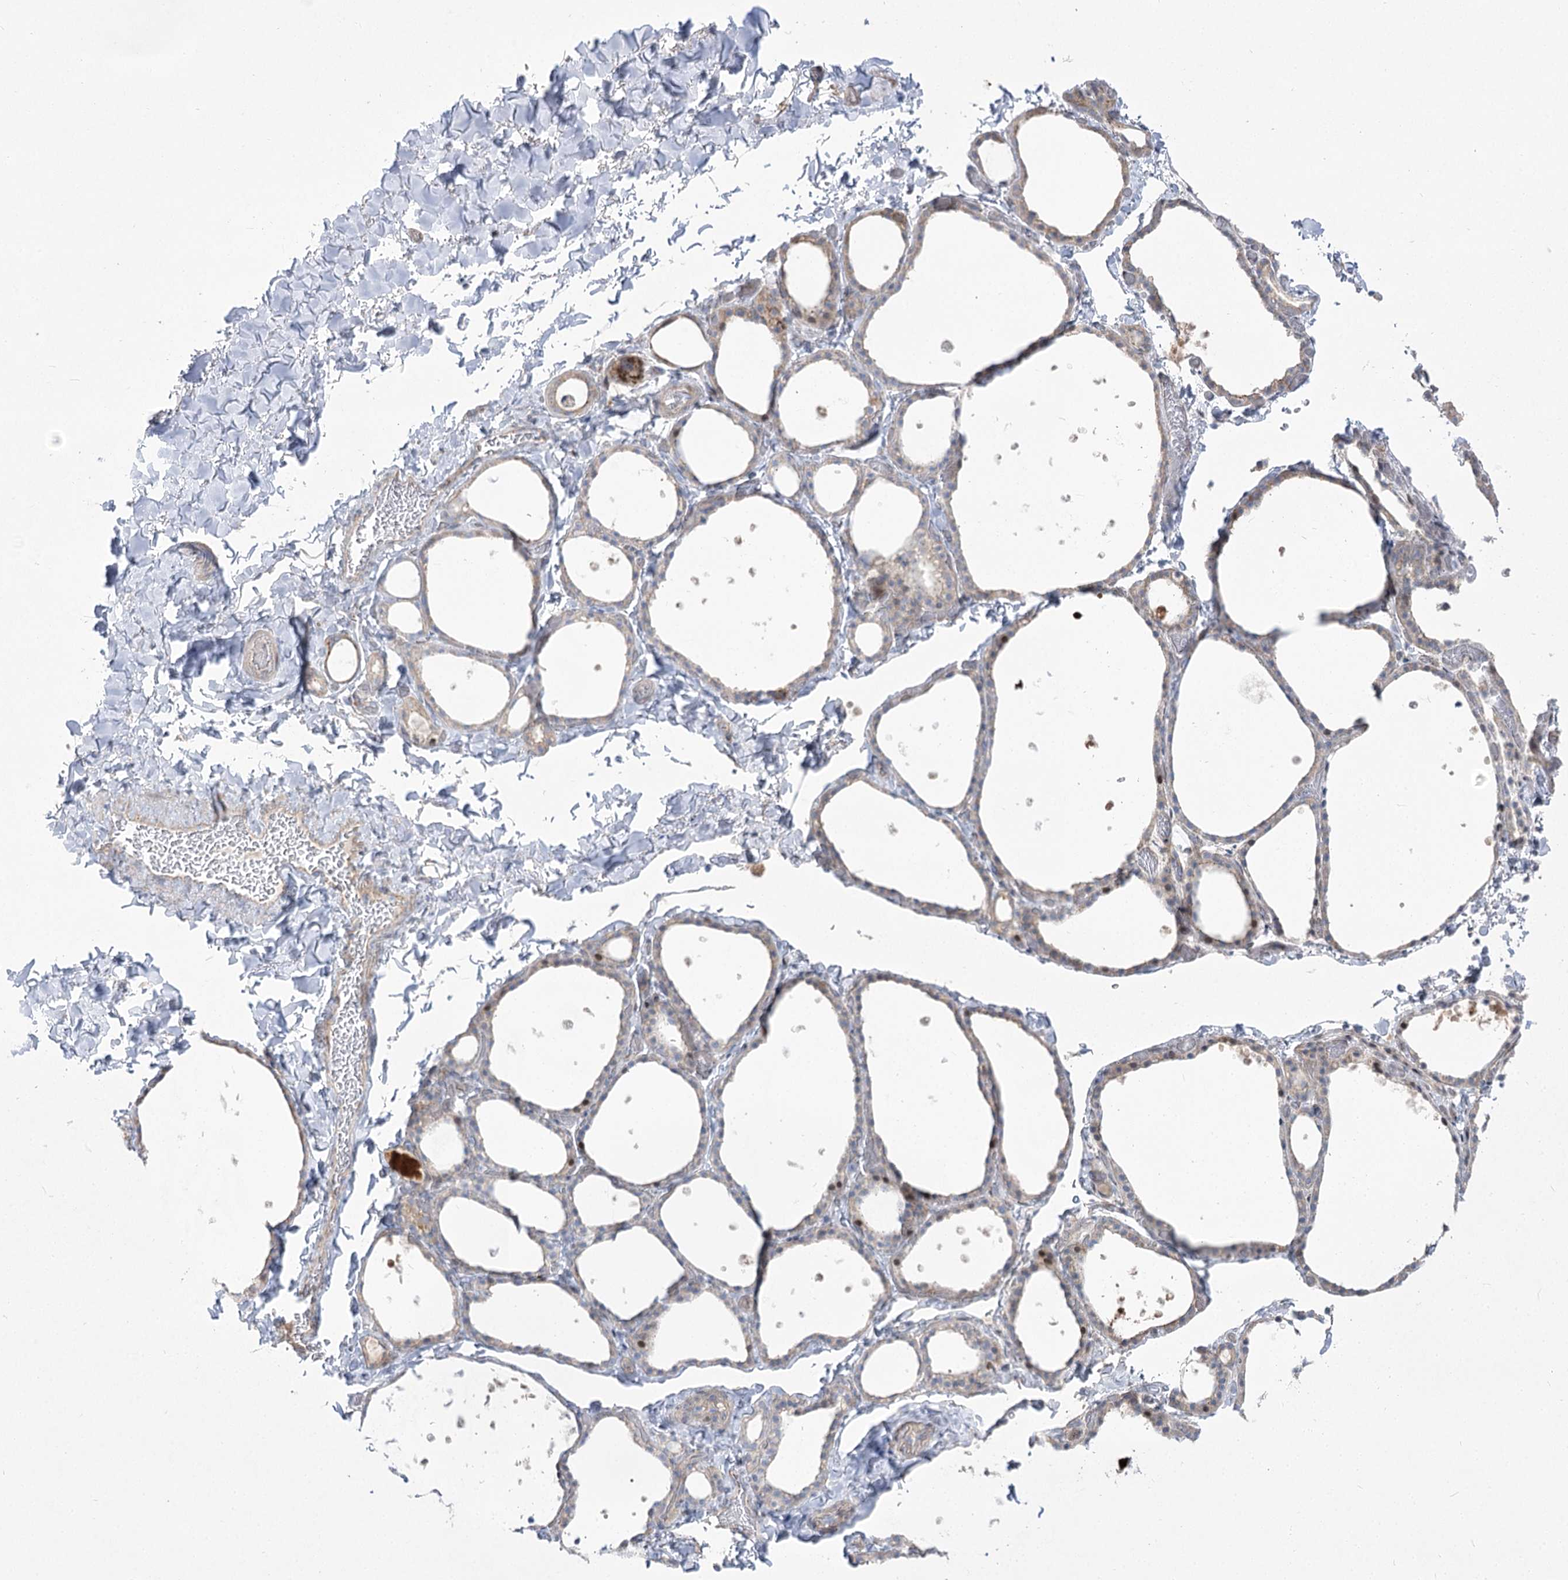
{"staining": {"intensity": "moderate", "quantity": "<25%", "location": "cytoplasmic/membranous,nuclear"}, "tissue": "thyroid gland", "cell_type": "Glandular cells", "image_type": "normal", "snomed": [{"axis": "morphology", "description": "Normal tissue, NOS"}, {"axis": "topography", "description": "Thyroid gland"}], "caption": "Protein staining of unremarkable thyroid gland demonstrates moderate cytoplasmic/membranous,nuclear expression in about <25% of glandular cells. The protein is shown in brown color, while the nuclei are stained blue.", "gene": "CEP164", "patient": {"sex": "female", "age": 44}}